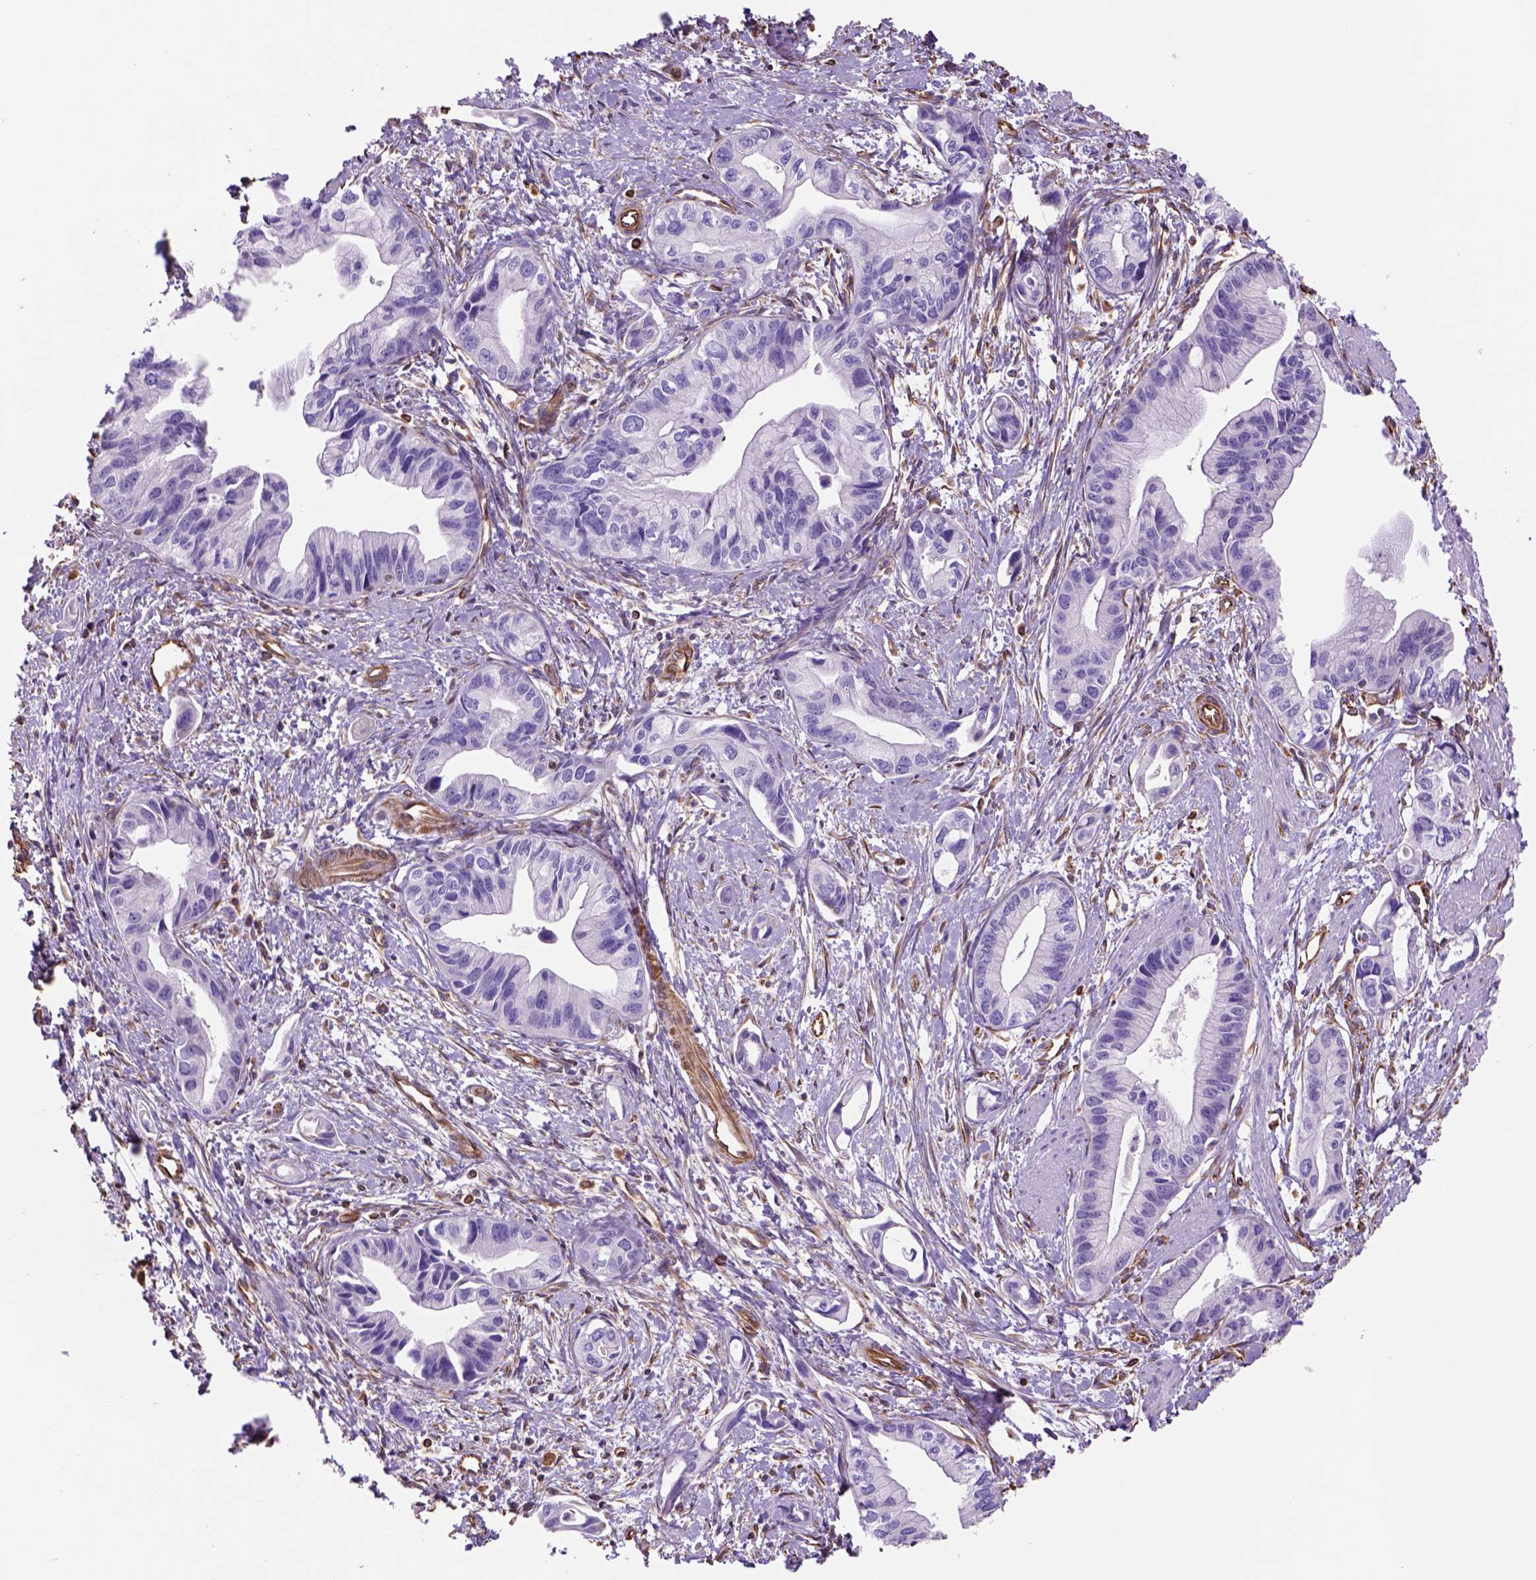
{"staining": {"intensity": "negative", "quantity": "none", "location": "none"}, "tissue": "pancreatic cancer", "cell_type": "Tumor cells", "image_type": "cancer", "snomed": [{"axis": "morphology", "description": "Adenocarcinoma, NOS"}, {"axis": "topography", "description": "Pancreas"}], "caption": "Immunohistochemistry image of adenocarcinoma (pancreatic) stained for a protein (brown), which shows no staining in tumor cells.", "gene": "ZZZ3", "patient": {"sex": "female", "age": 61}}